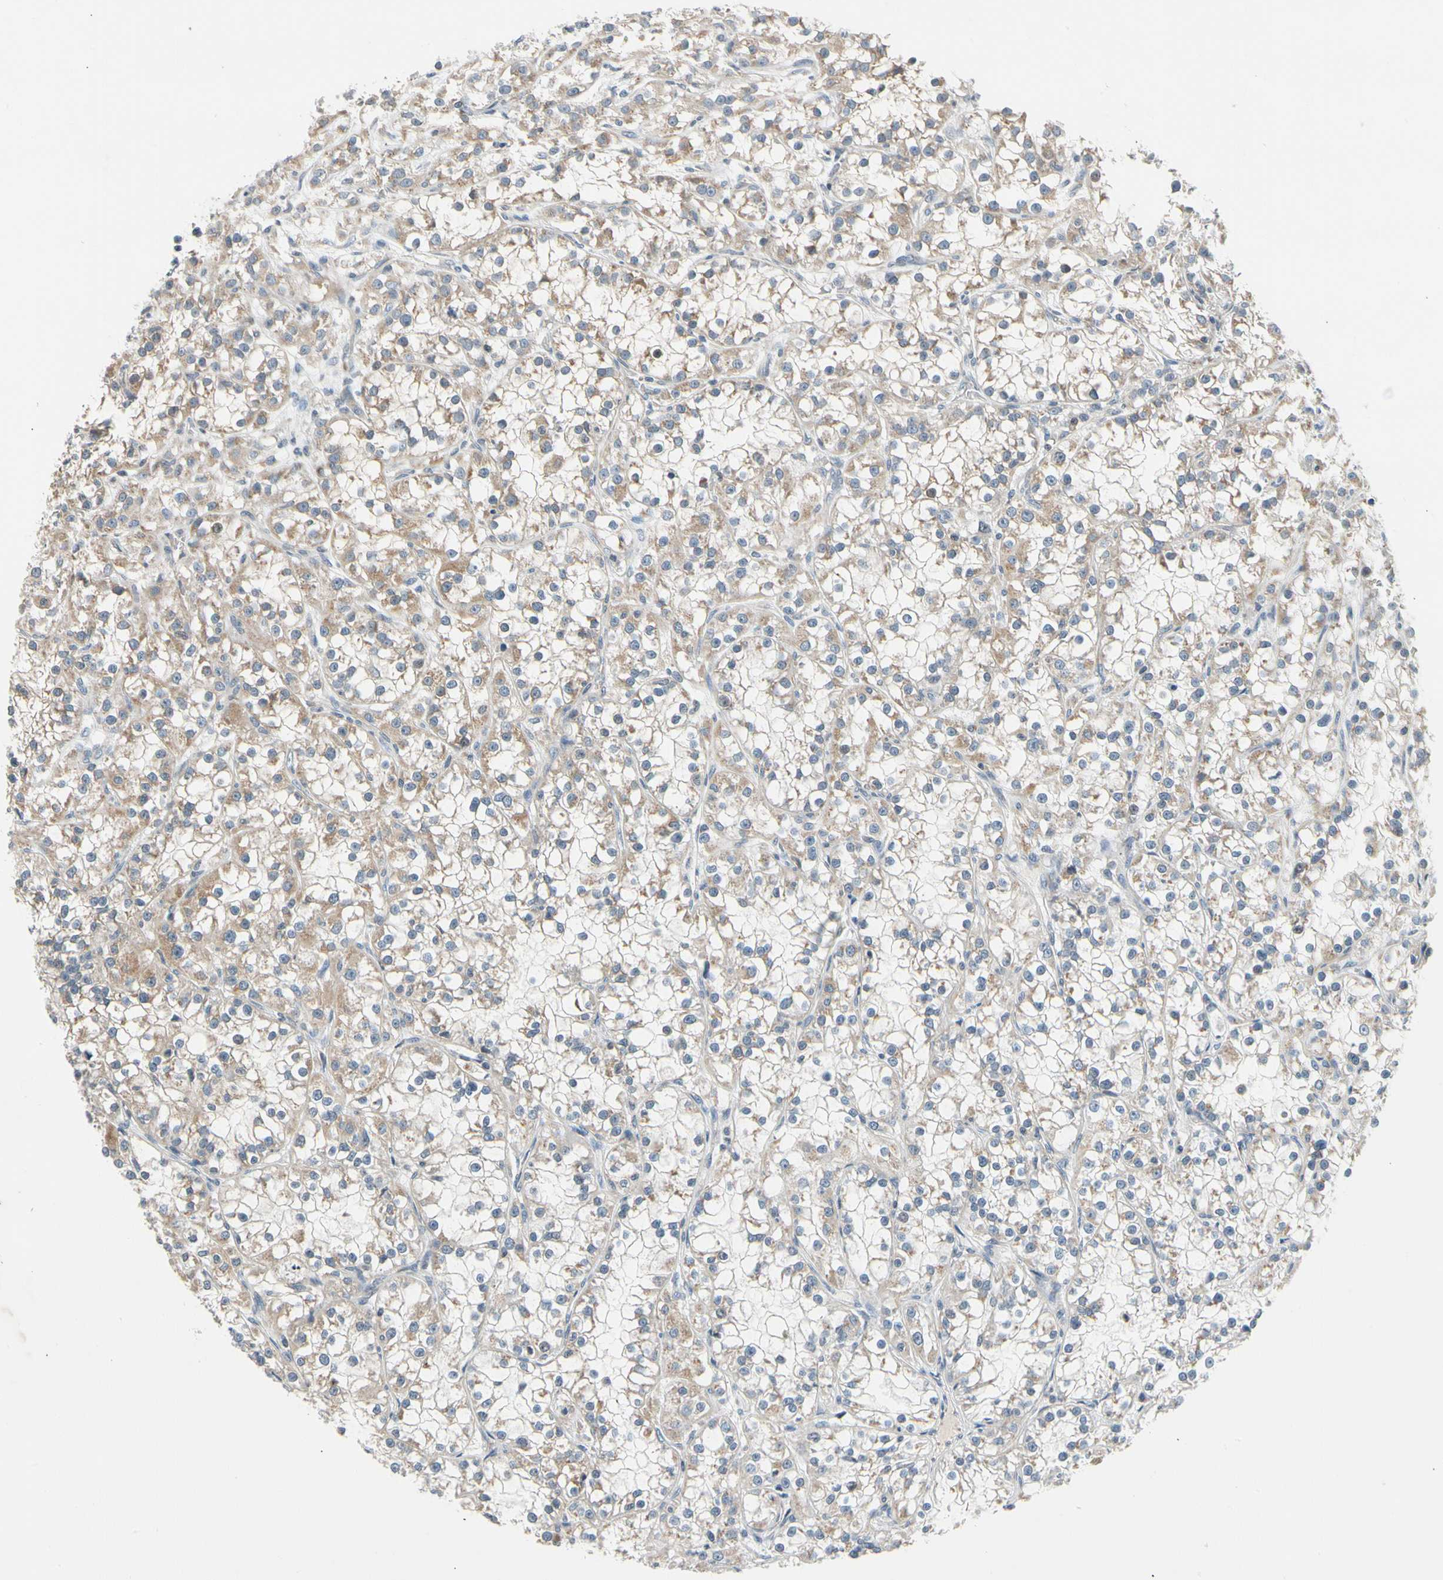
{"staining": {"intensity": "weak", "quantity": ">75%", "location": "cytoplasmic/membranous,nuclear"}, "tissue": "renal cancer", "cell_type": "Tumor cells", "image_type": "cancer", "snomed": [{"axis": "morphology", "description": "Adenocarcinoma, NOS"}, {"axis": "topography", "description": "Kidney"}], "caption": "Immunohistochemical staining of human renal adenocarcinoma displays weak cytoplasmic/membranous and nuclear protein expression in about >75% of tumor cells. (DAB = brown stain, brightfield microscopy at high magnification).", "gene": "SOX30", "patient": {"sex": "female", "age": 52}}